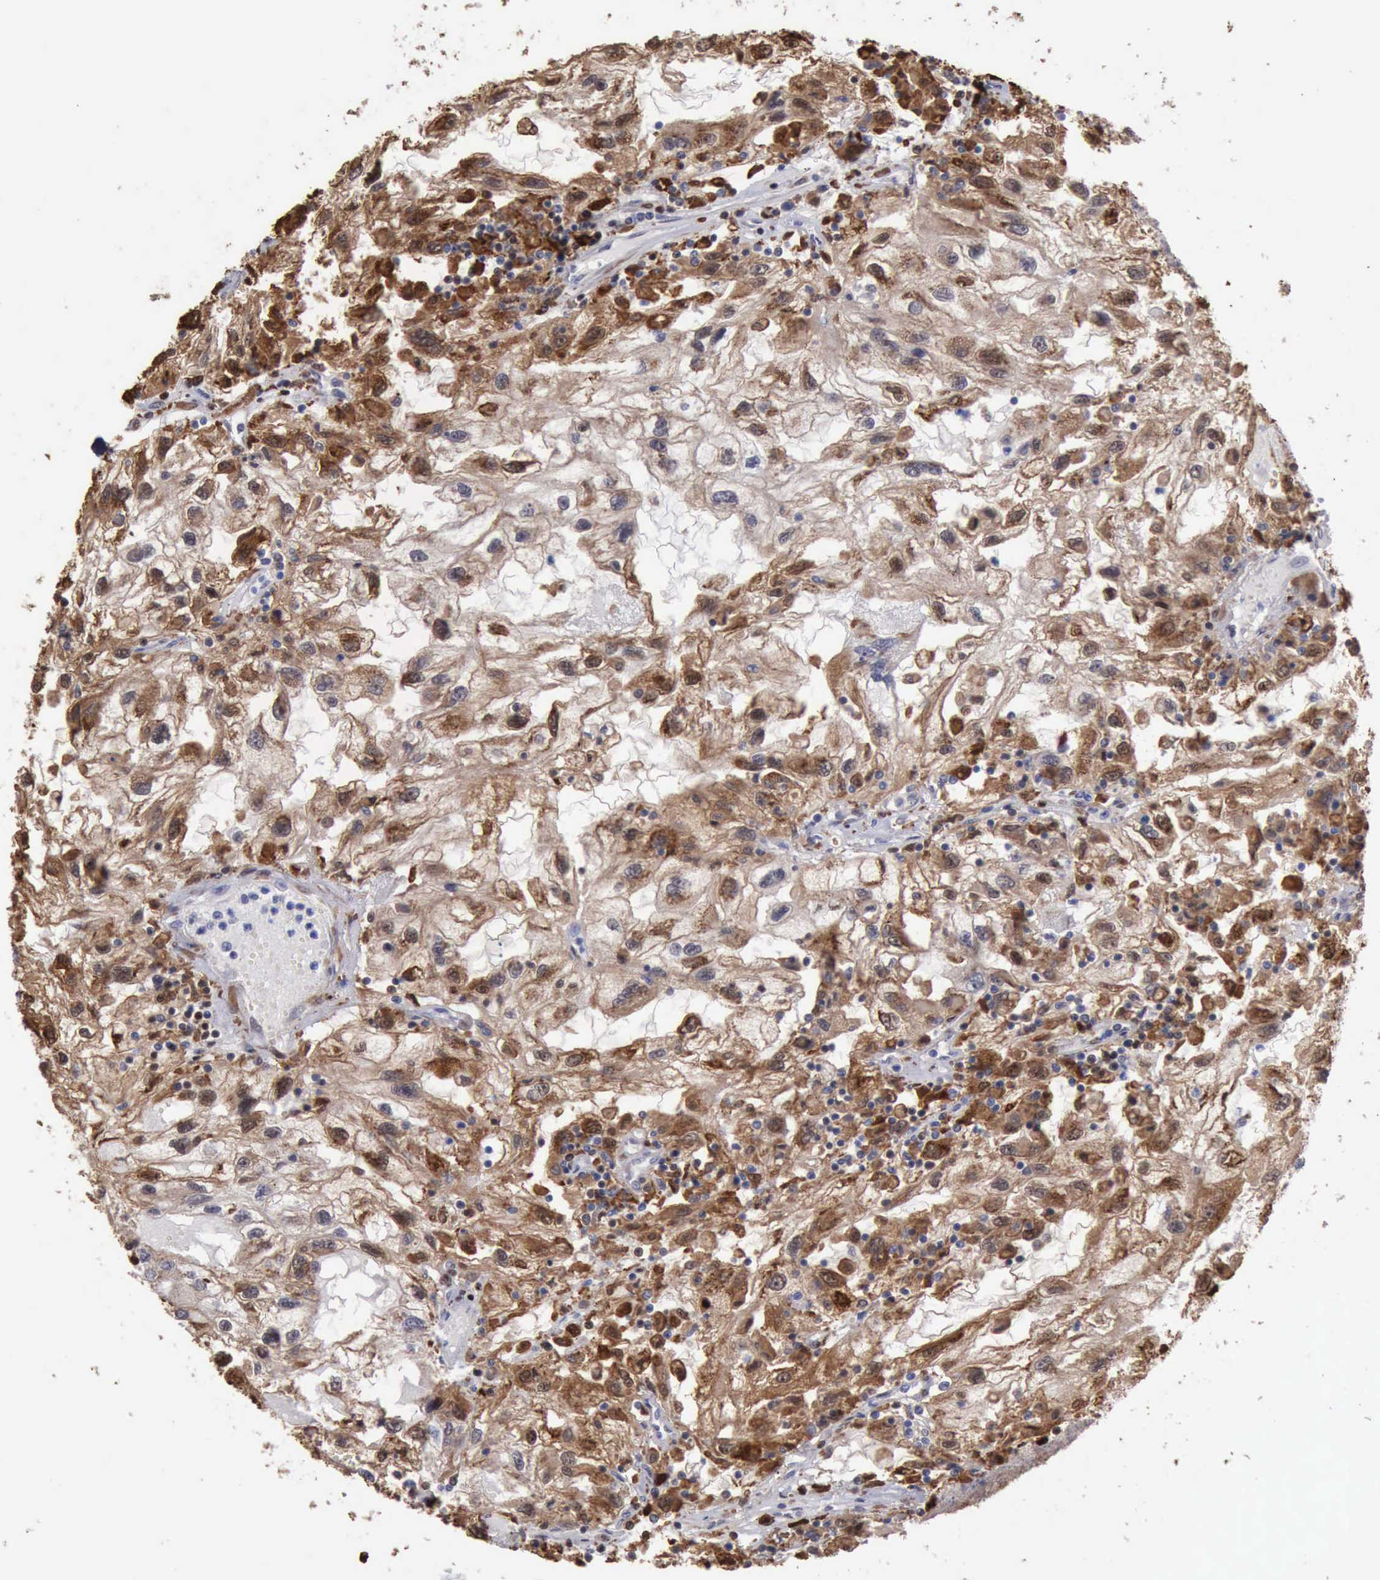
{"staining": {"intensity": "moderate", "quantity": "25%-75%", "location": "cytoplasmic/membranous,nuclear"}, "tissue": "renal cancer", "cell_type": "Tumor cells", "image_type": "cancer", "snomed": [{"axis": "morphology", "description": "Normal tissue, NOS"}, {"axis": "morphology", "description": "Adenocarcinoma, NOS"}, {"axis": "topography", "description": "Kidney"}], "caption": "This histopathology image reveals renal adenocarcinoma stained with IHC to label a protein in brown. The cytoplasmic/membranous and nuclear of tumor cells show moderate positivity for the protein. Nuclei are counter-stained blue.", "gene": "STAT1", "patient": {"sex": "male", "age": 71}}